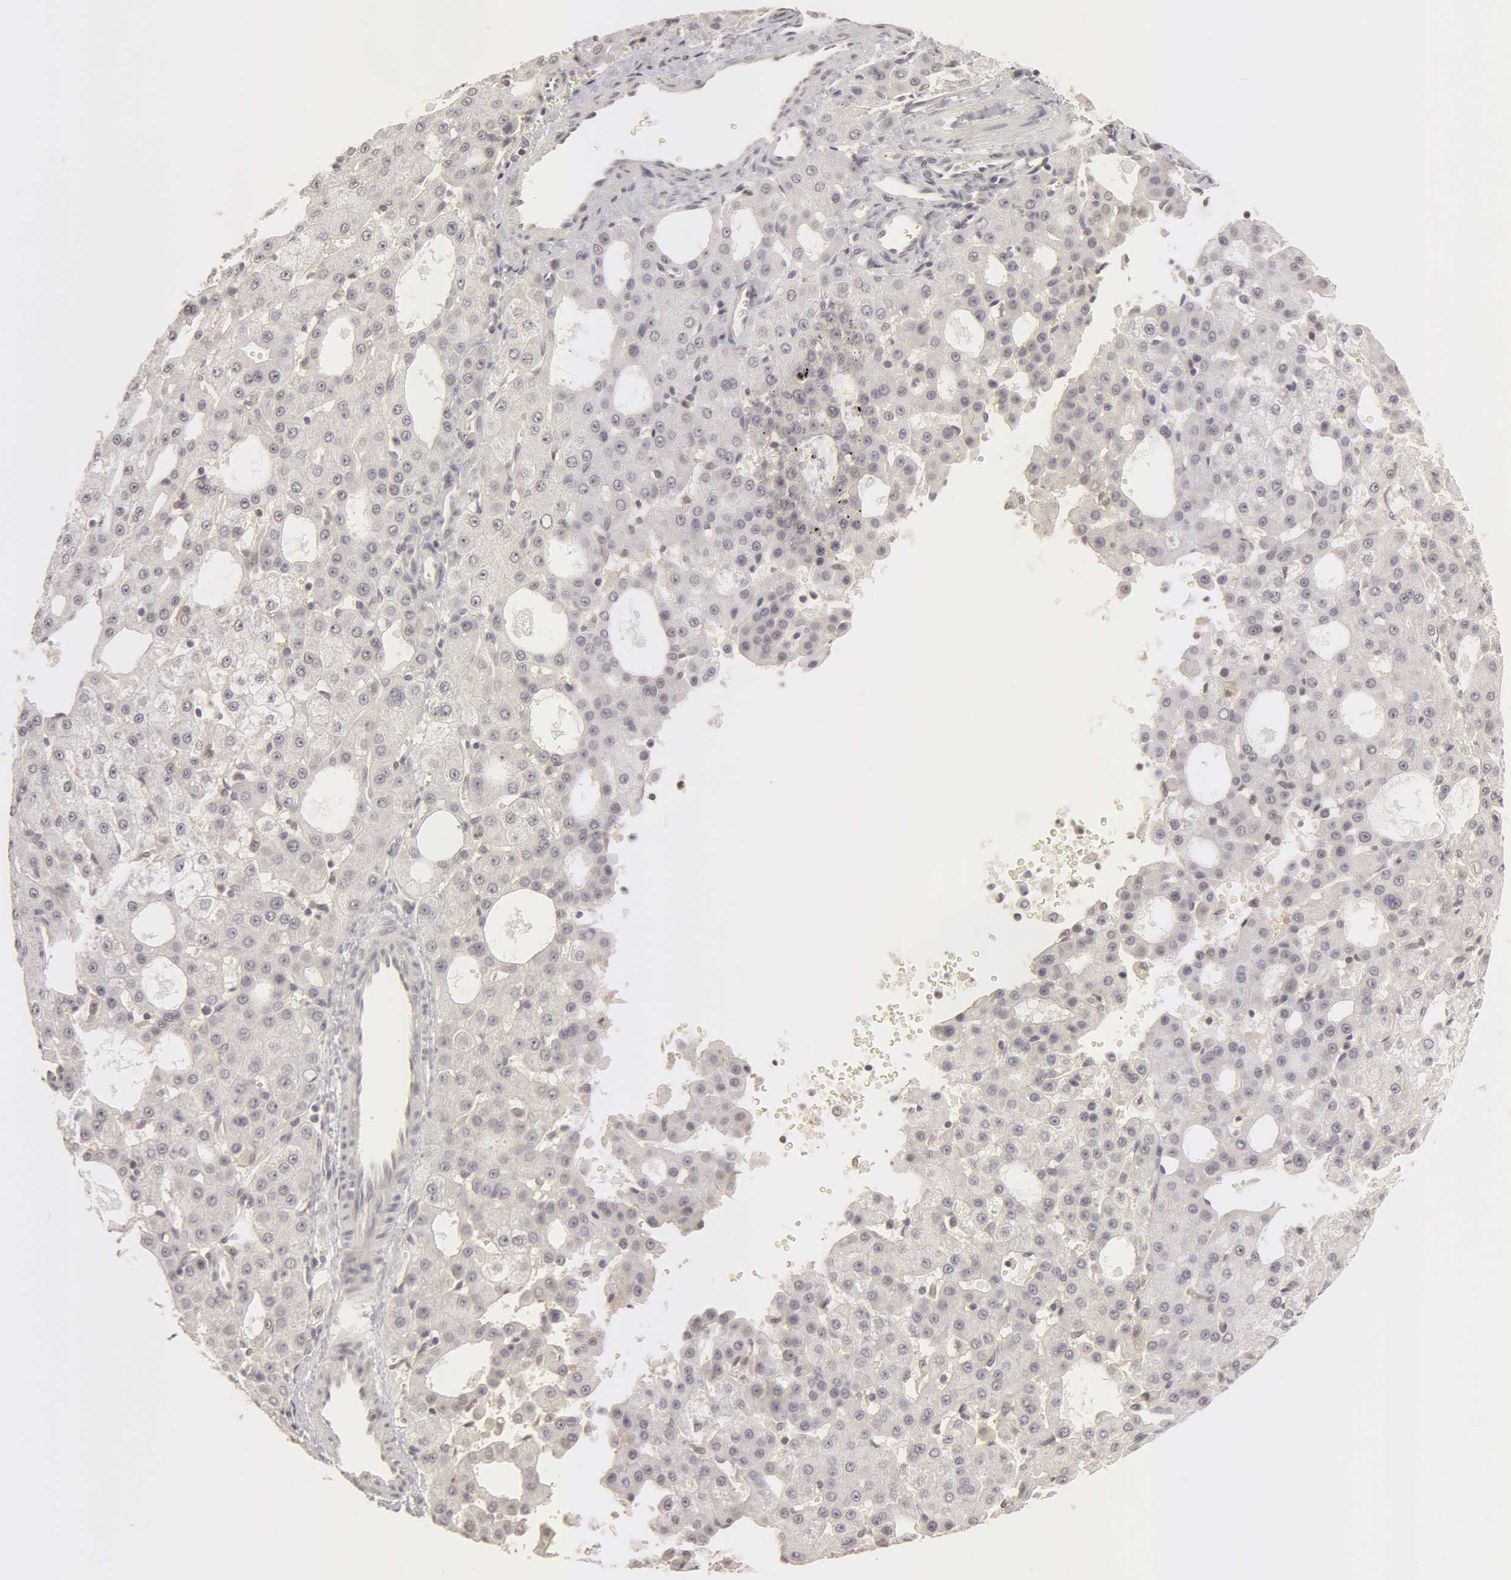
{"staining": {"intensity": "negative", "quantity": "none", "location": "none"}, "tissue": "liver cancer", "cell_type": "Tumor cells", "image_type": "cancer", "snomed": [{"axis": "morphology", "description": "Carcinoma, Hepatocellular, NOS"}, {"axis": "topography", "description": "Liver"}], "caption": "Histopathology image shows no significant protein positivity in tumor cells of liver cancer.", "gene": "ADAM10", "patient": {"sex": "male", "age": 47}}